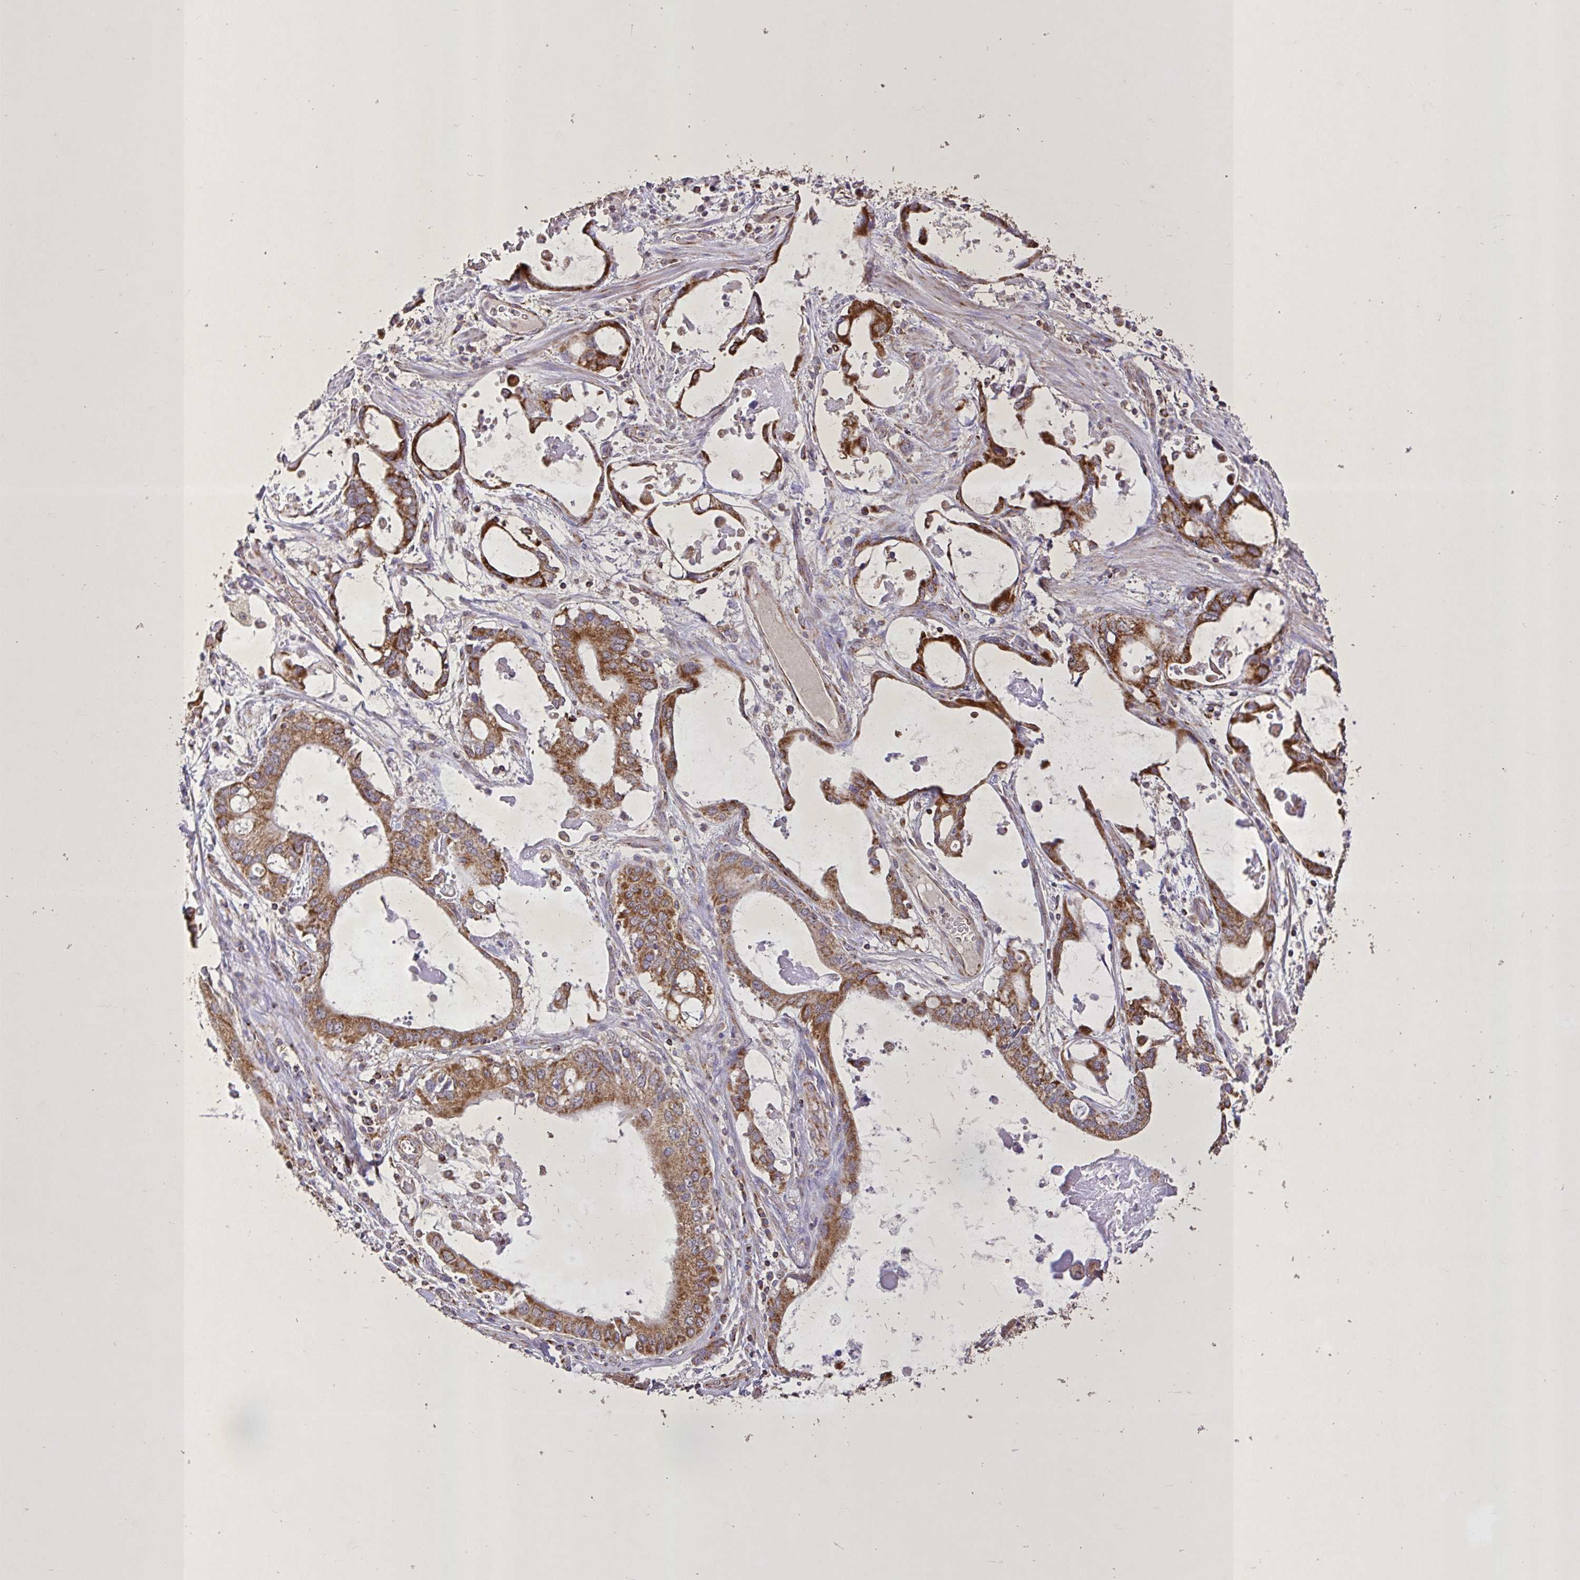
{"staining": {"intensity": "strong", "quantity": ">75%", "location": "cytoplasmic/membranous"}, "tissue": "stomach cancer", "cell_type": "Tumor cells", "image_type": "cancer", "snomed": [{"axis": "morphology", "description": "Adenocarcinoma, NOS"}, {"axis": "topography", "description": "Stomach, upper"}], "caption": "A histopathology image of stomach cancer (adenocarcinoma) stained for a protein demonstrates strong cytoplasmic/membranous brown staining in tumor cells.", "gene": "AGK", "patient": {"sex": "male", "age": 74}}